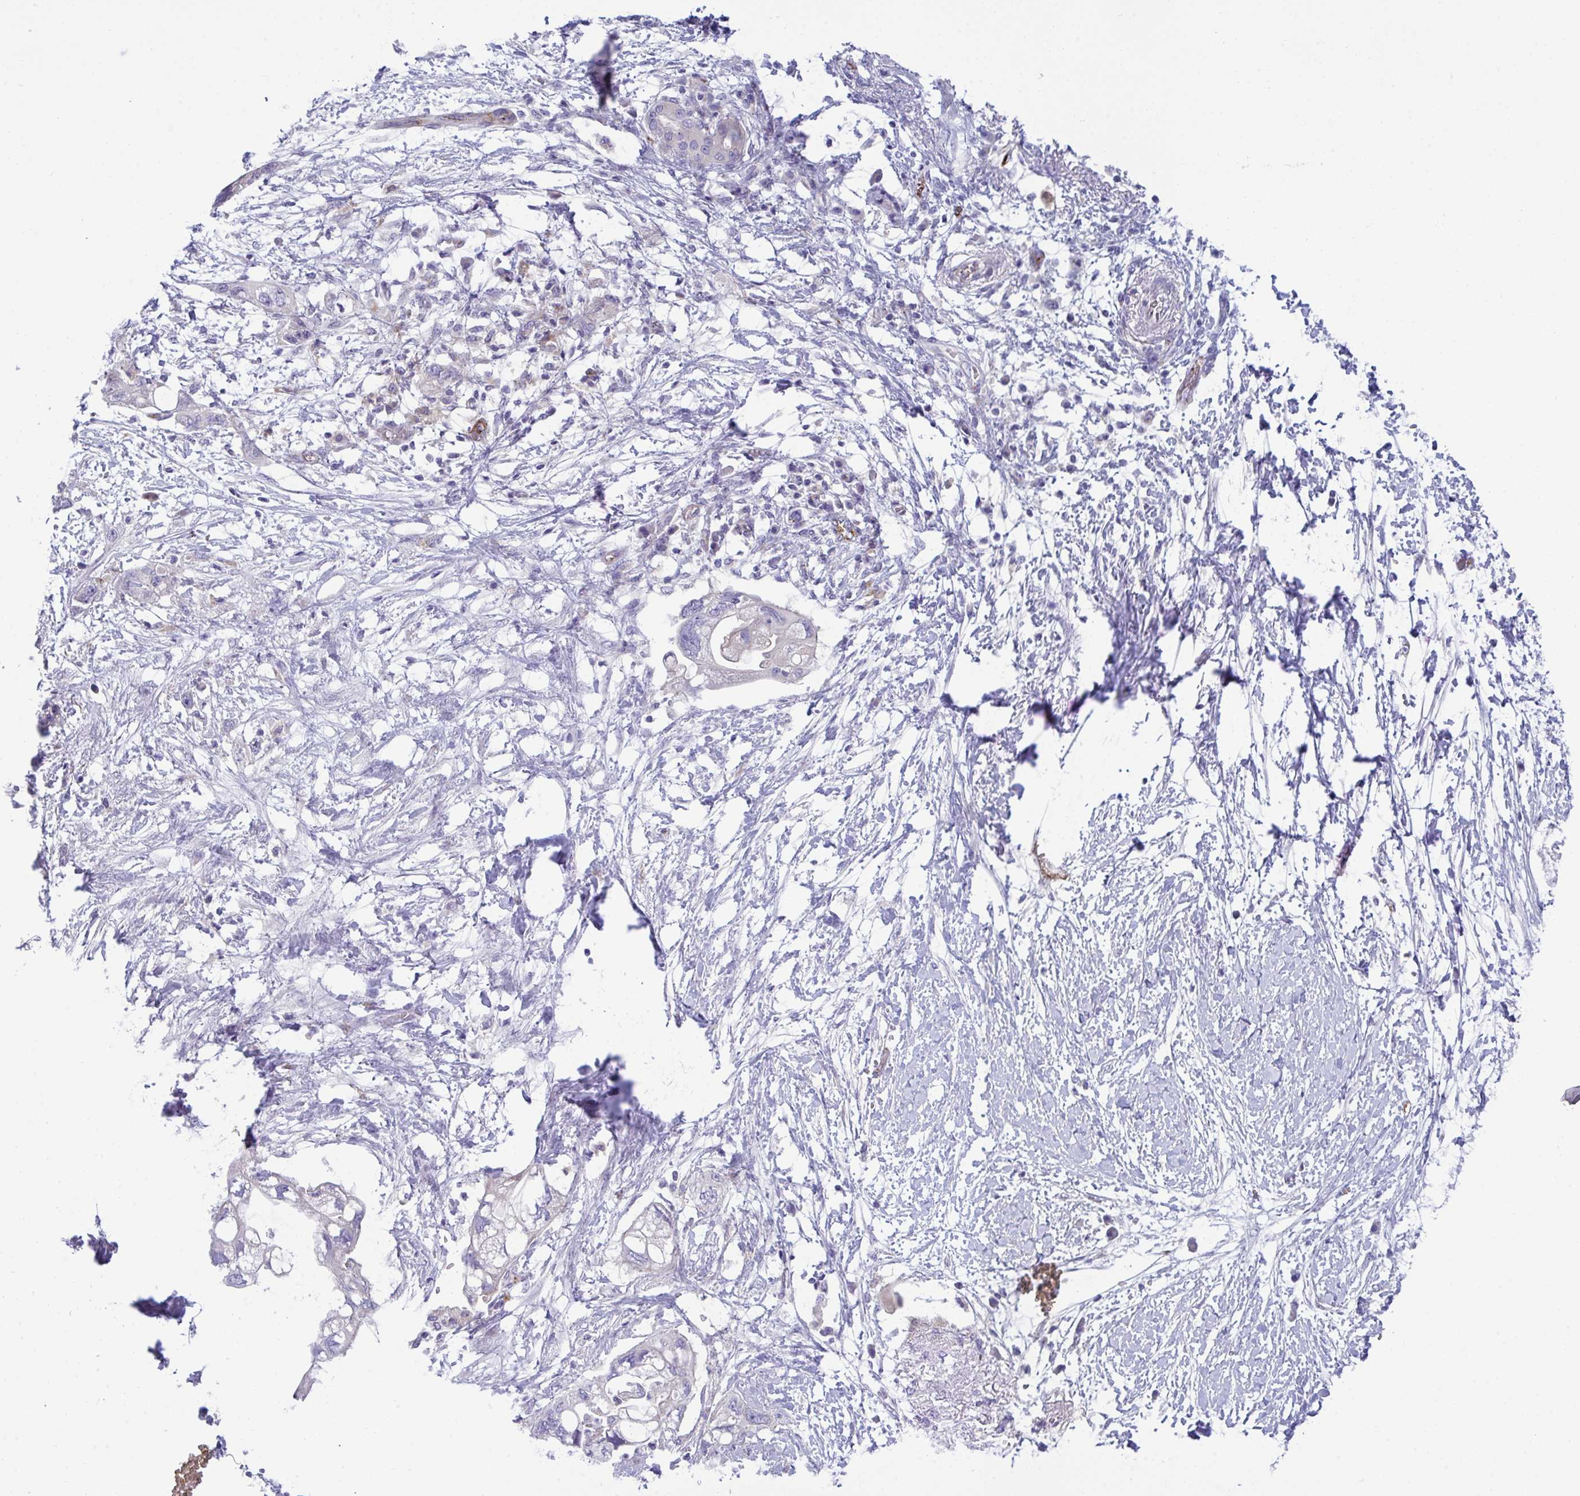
{"staining": {"intensity": "negative", "quantity": "none", "location": "none"}, "tissue": "pancreatic cancer", "cell_type": "Tumor cells", "image_type": "cancer", "snomed": [{"axis": "morphology", "description": "Adenocarcinoma, NOS"}, {"axis": "topography", "description": "Pancreas"}], "caption": "The micrograph exhibits no staining of tumor cells in adenocarcinoma (pancreatic).", "gene": "TOR1AIP2", "patient": {"sex": "female", "age": 72}}